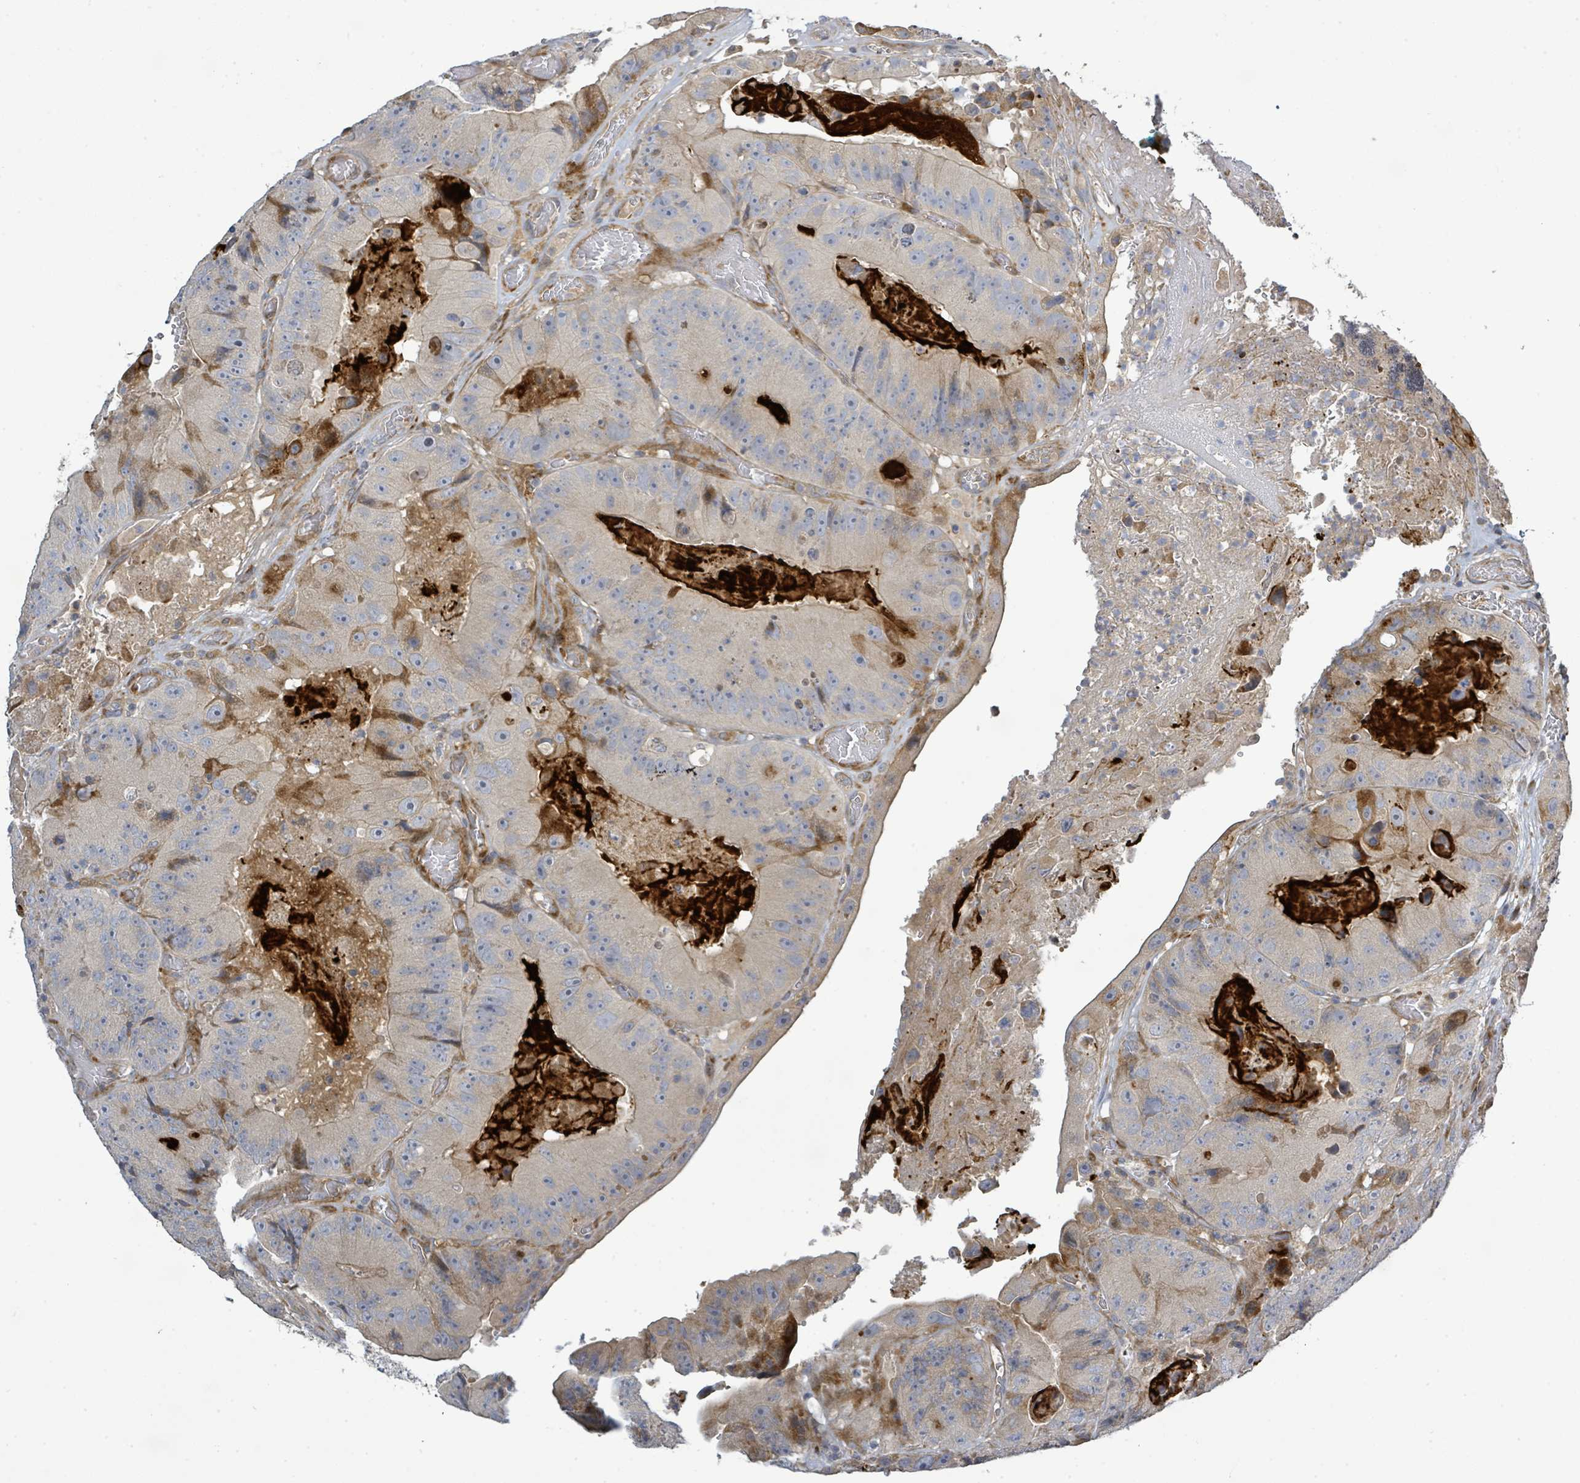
{"staining": {"intensity": "moderate", "quantity": "<25%", "location": "cytoplasmic/membranous"}, "tissue": "colorectal cancer", "cell_type": "Tumor cells", "image_type": "cancer", "snomed": [{"axis": "morphology", "description": "Adenocarcinoma, NOS"}, {"axis": "topography", "description": "Colon"}], "caption": "IHC of human colorectal cancer (adenocarcinoma) exhibits low levels of moderate cytoplasmic/membranous expression in approximately <25% of tumor cells. (Stains: DAB (3,3'-diaminobenzidine) in brown, nuclei in blue, Microscopy: brightfield microscopy at high magnification).", "gene": "CFAP210", "patient": {"sex": "female", "age": 86}}